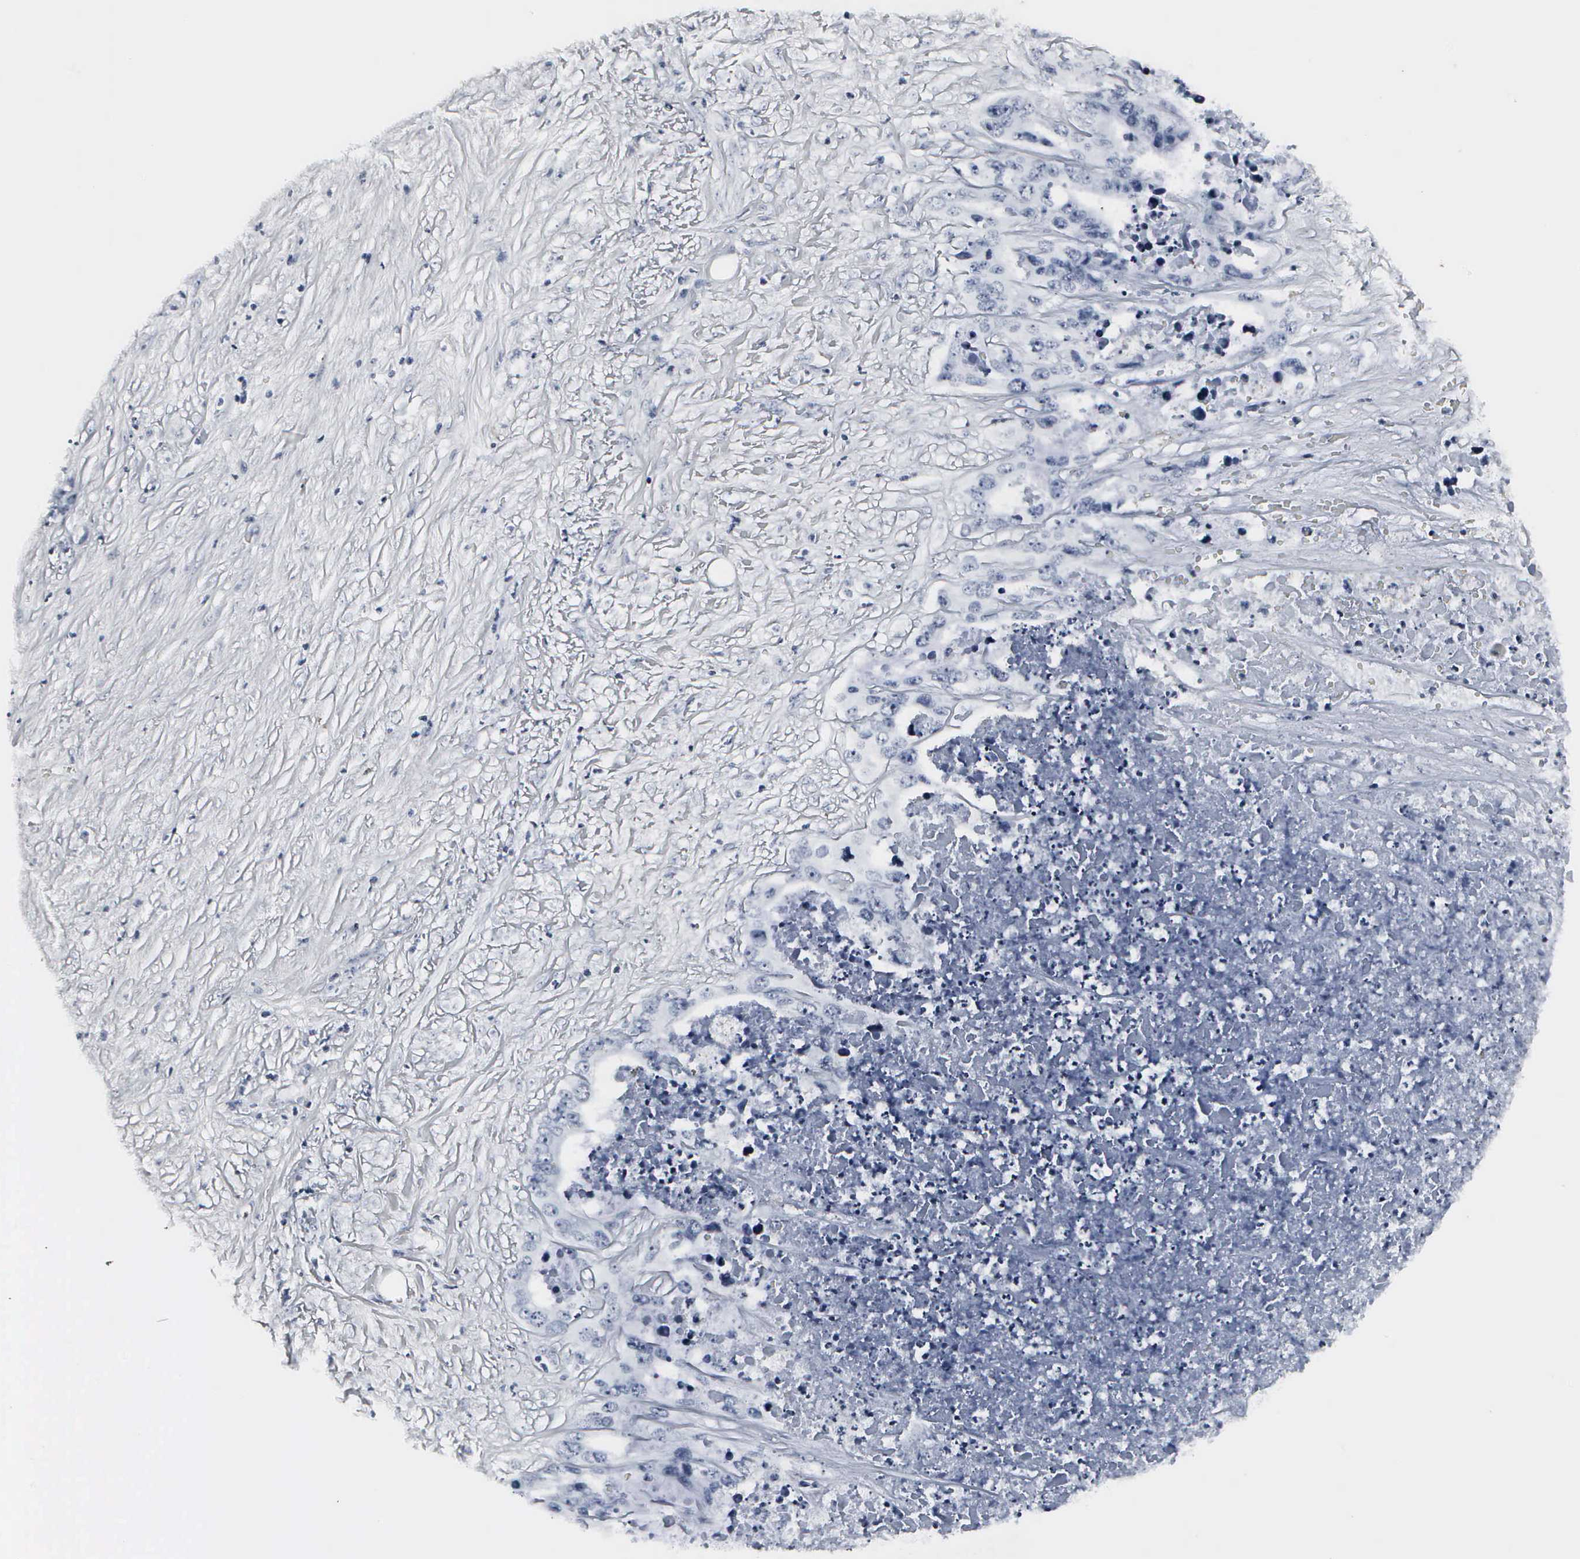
{"staining": {"intensity": "negative", "quantity": "none", "location": "none"}, "tissue": "liver cancer", "cell_type": "Tumor cells", "image_type": "cancer", "snomed": [{"axis": "morphology", "description": "Cholangiocarcinoma"}, {"axis": "topography", "description": "Liver"}], "caption": "DAB (3,3'-diaminobenzidine) immunohistochemical staining of human cholangiocarcinoma (liver) demonstrates no significant staining in tumor cells.", "gene": "DGCR2", "patient": {"sex": "female", "age": 65}}